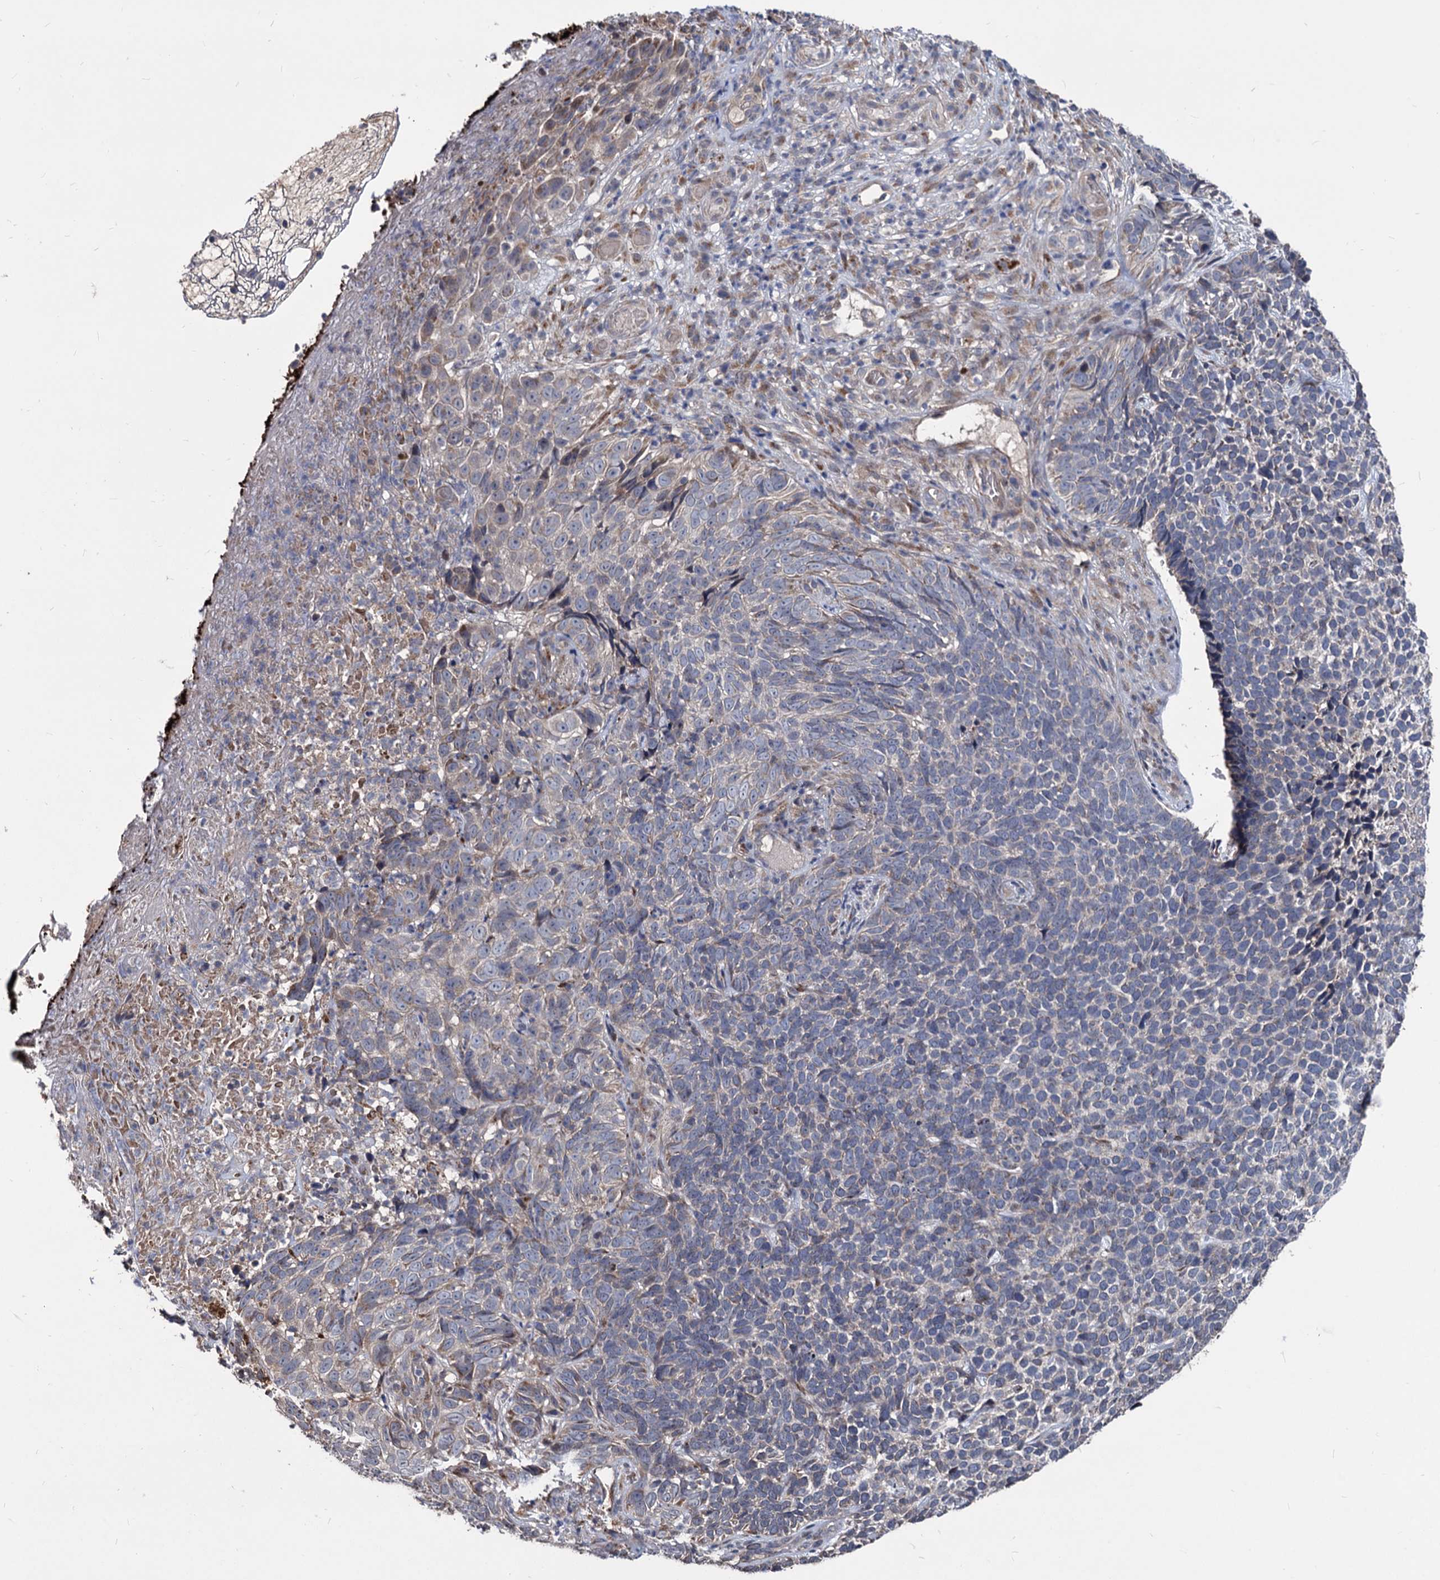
{"staining": {"intensity": "weak", "quantity": "<25%", "location": "cytoplasmic/membranous"}, "tissue": "skin cancer", "cell_type": "Tumor cells", "image_type": "cancer", "snomed": [{"axis": "morphology", "description": "Basal cell carcinoma"}, {"axis": "topography", "description": "Skin"}], "caption": "Skin cancer (basal cell carcinoma) was stained to show a protein in brown. There is no significant positivity in tumor cells.", "gene": "SMAGP", "patient": {"sex": "female", "age": 84}}